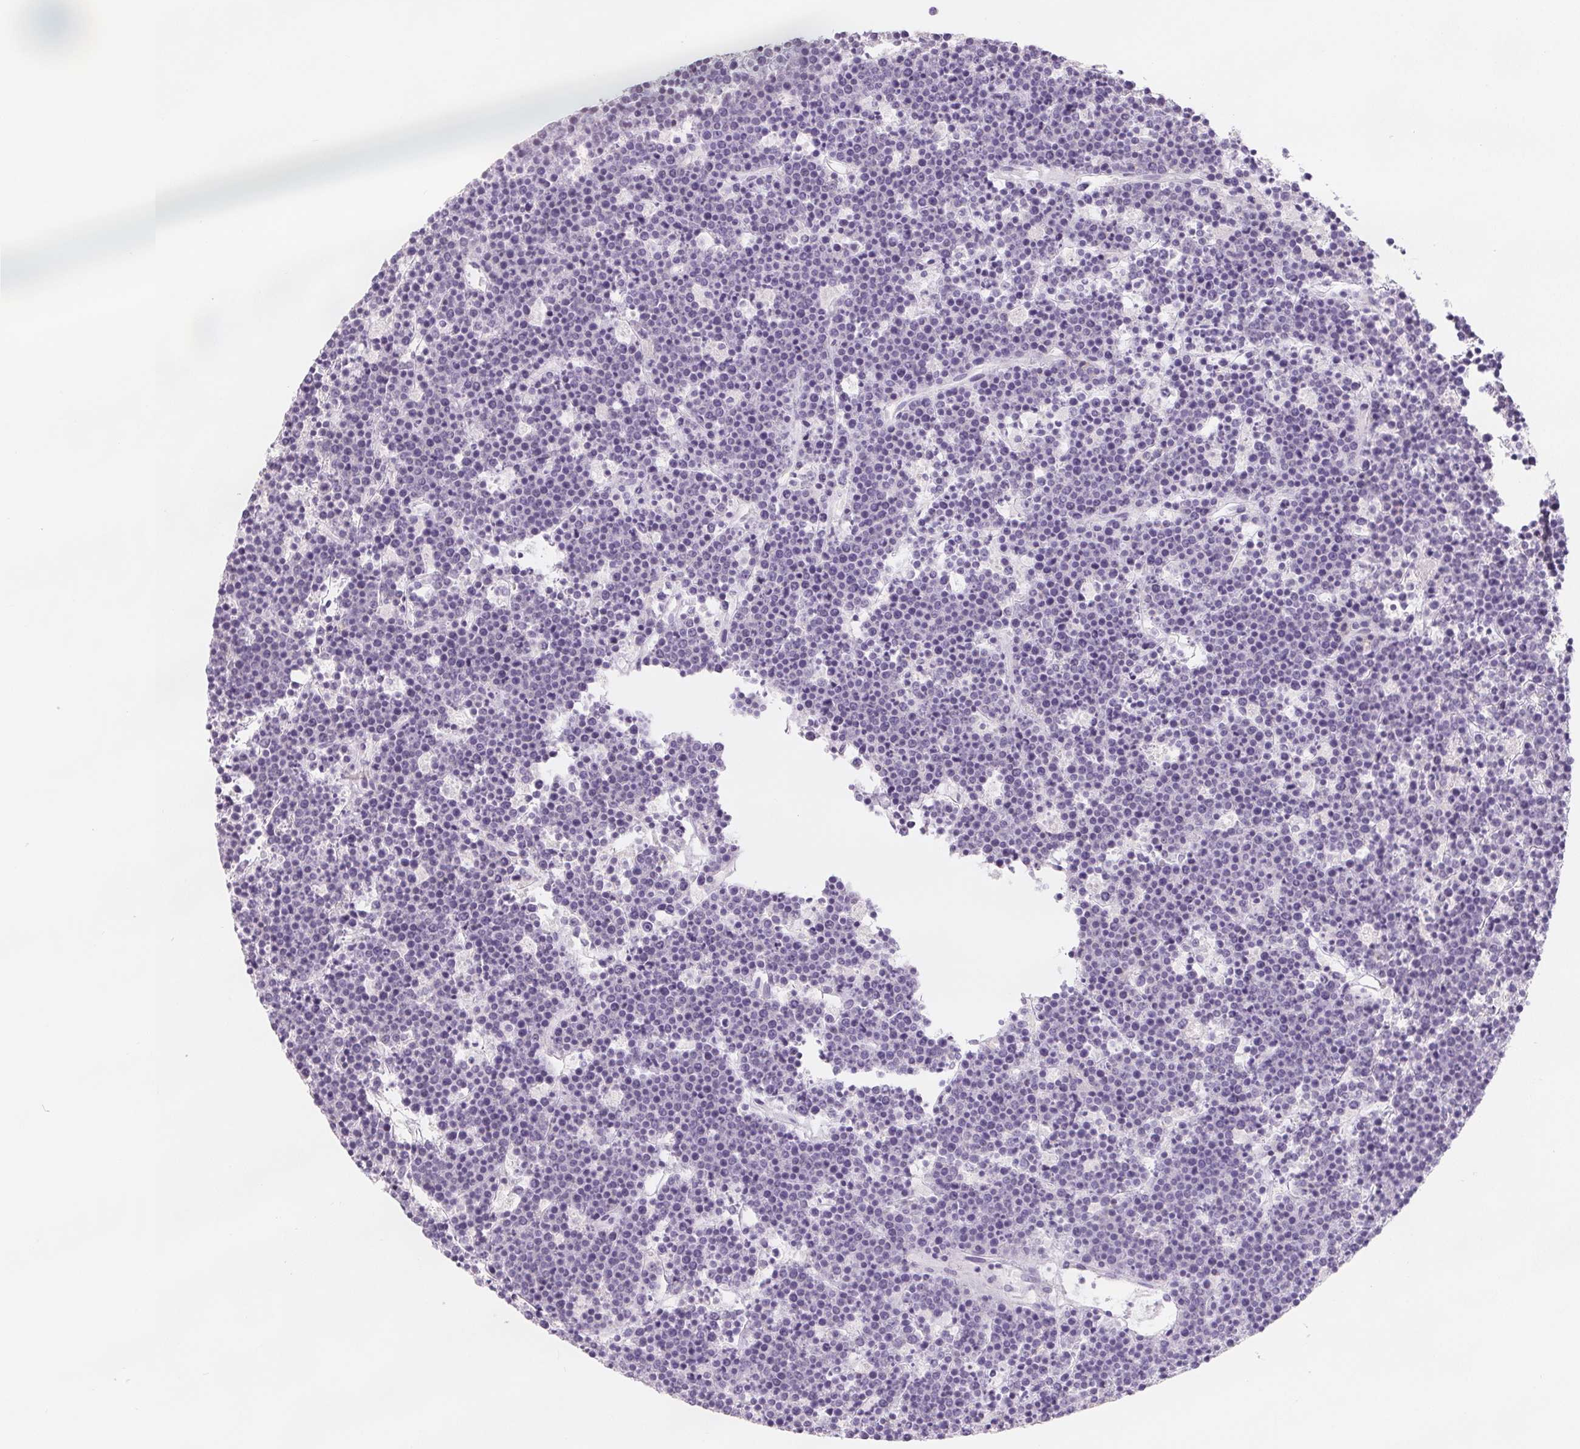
{"staining": {"intensity": "negative", "quantity": "none", "location": "none"}, "tissue": "lymphoma", "cell_type": "Tumor cells", "image_type": "cancer", "snomed": [{"axis": "morphology", "description": "Malignant lymphoma, non-Hodgkin's type, High grade"}, {"axis": "topography", "description": "Ovary"}], "caption": "High power microscopy micrograph of an immunohistochemistry image of high-grade malignant lymphoma, non-Hodgkin's type, revealing no significant positivity in tumor cells. (DAB immunohistochemistry, high magnification).", "gene": "CD69", "patient": {"sex": "female", "age": 56}}